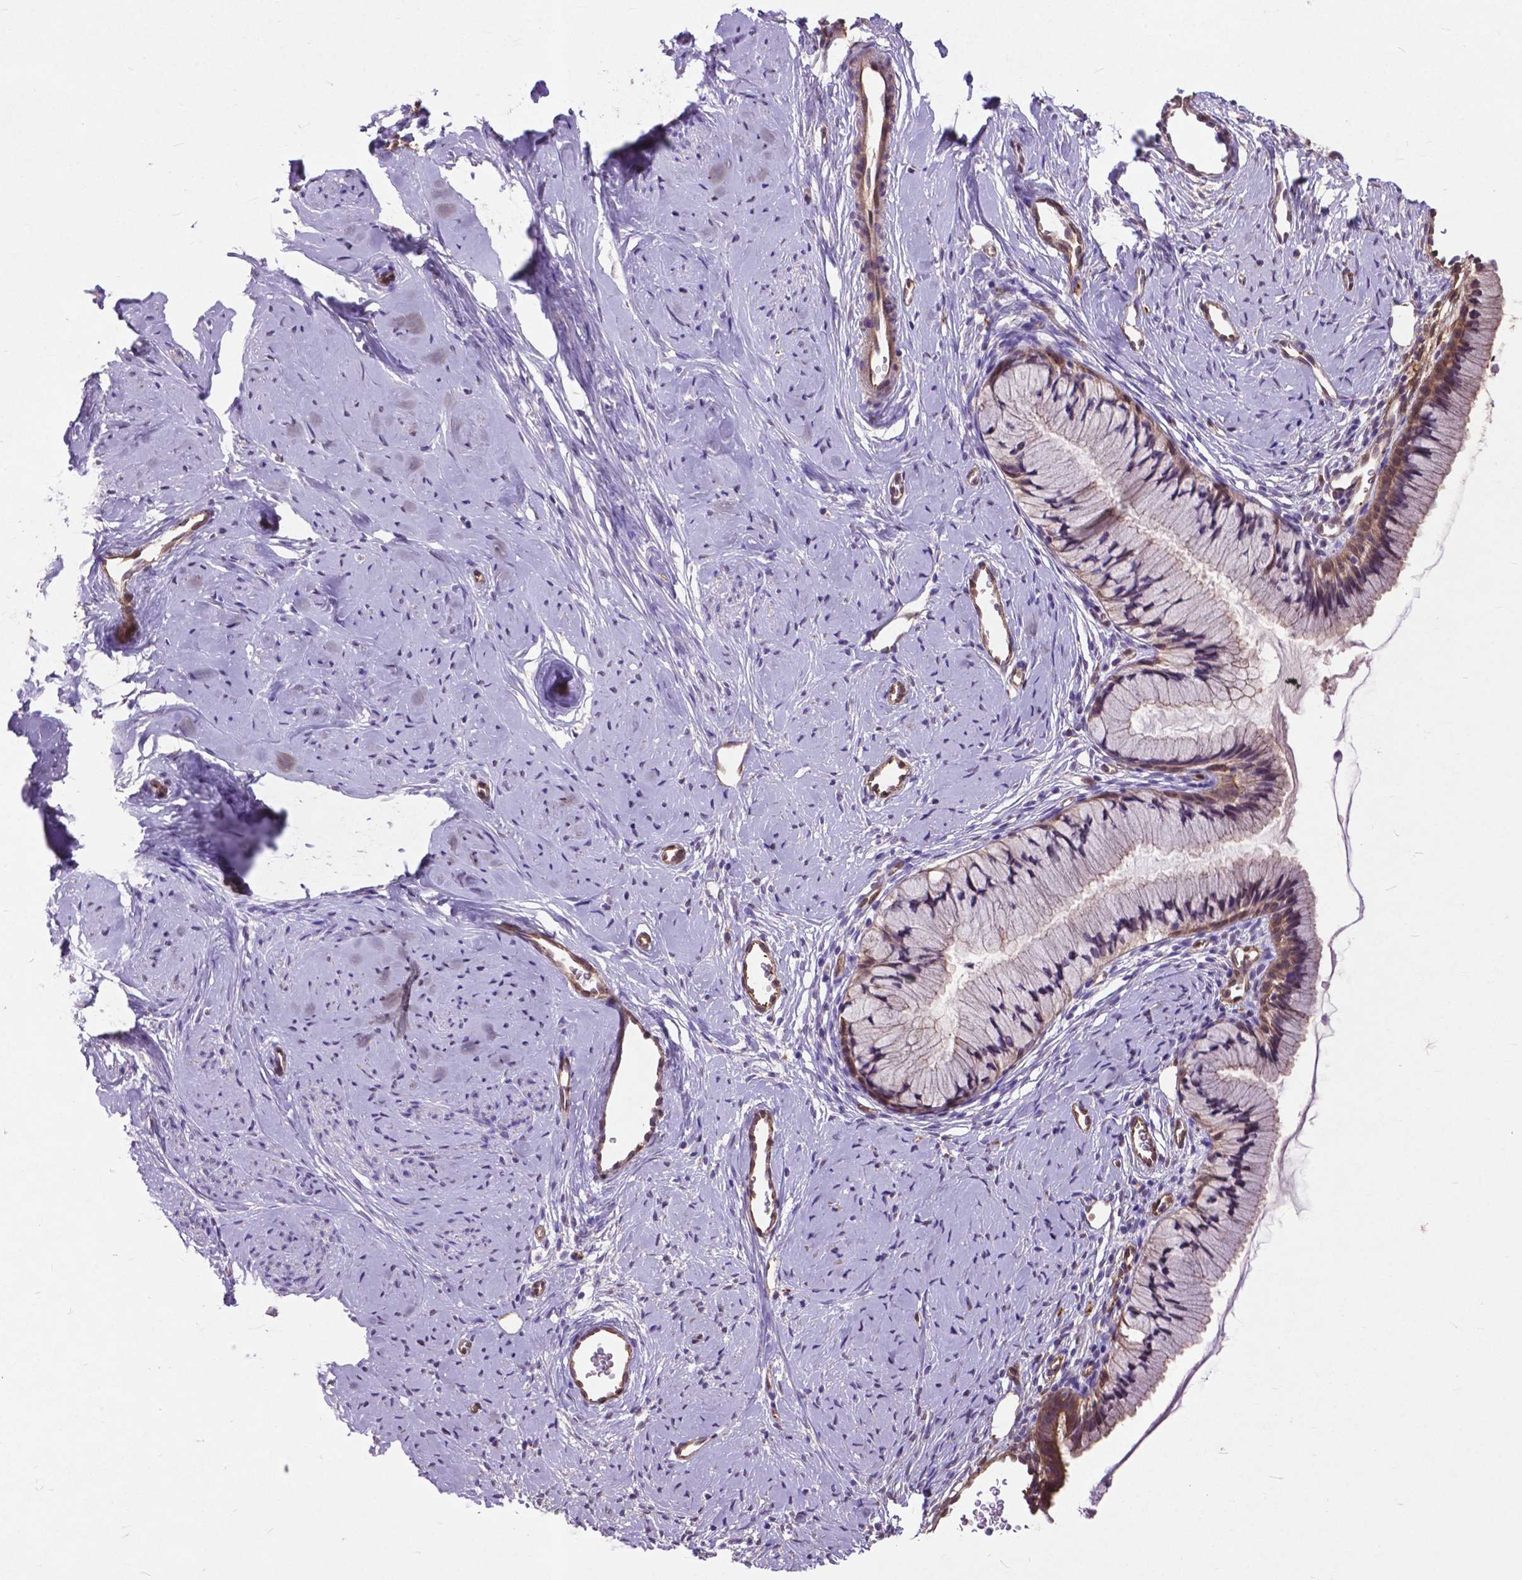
{"staining": {"intensity": "weak", "quantity": ">75%", "location": "cytoplasmic/membranous"}, "tissue": "cervix", "cell_type": "Glandular cells", "image_type": "normal", "snomed": [{"axis": "morphology", "description": "Normal tissue, NOS"}, {"axis": "topography", "description": "Cervix"}], "caption": "Benign cervix displays weak cytoplasmic/membranous positivity in about >75% of glandular cells, visualized by immunohistochemistry. (DAB (3,3'-diaminobenzidine) IHC with brightfield microscopy, high magnification).", "gene": "PDLIM1", "patient": {"sex": "female", "age": 40}}